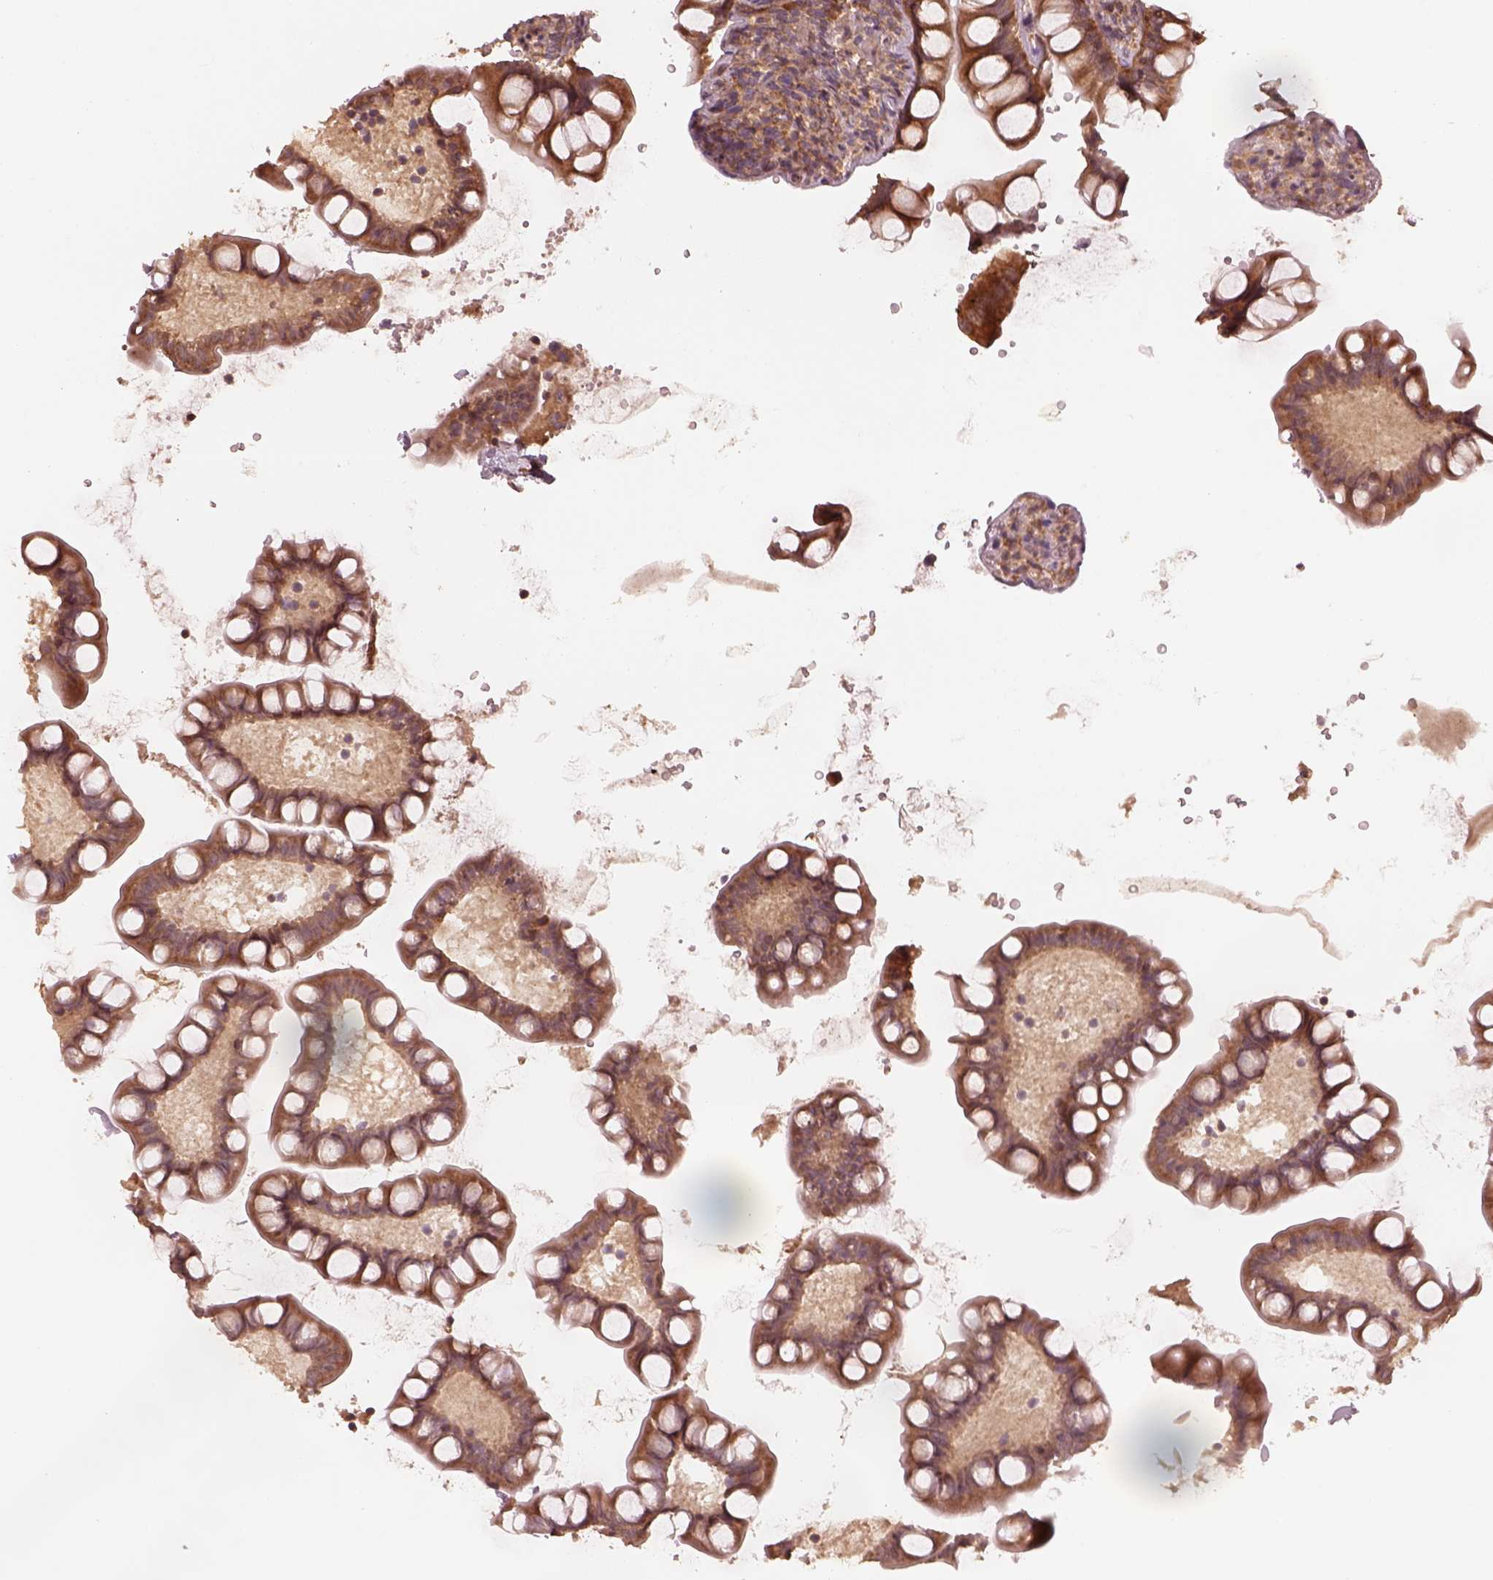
{"staining": {"intensity": "strong", "quantity": ">75%", "location": "cytoplasmic/membranous"}, "tissue": "small intestine", "cell_type": "Glandular cells", "image_type": "normal", "snomed": [{"axis": "morphology", "description": "Normal tissue, NOS"}, {"axis": "topography", "description": "Small intestine"}], "caption": "The photomicrograph demonstrates immunohistochemical staining of unremarkable small intestine. There is strong cytoplasmic/membranous positivity is identified in approximately >75% of glandular cells. (DAB IHC, brown staining for protein, blue staining for nuclei).", "gene": "RPS5", "patient": {"sex": "male", "age": 70}}